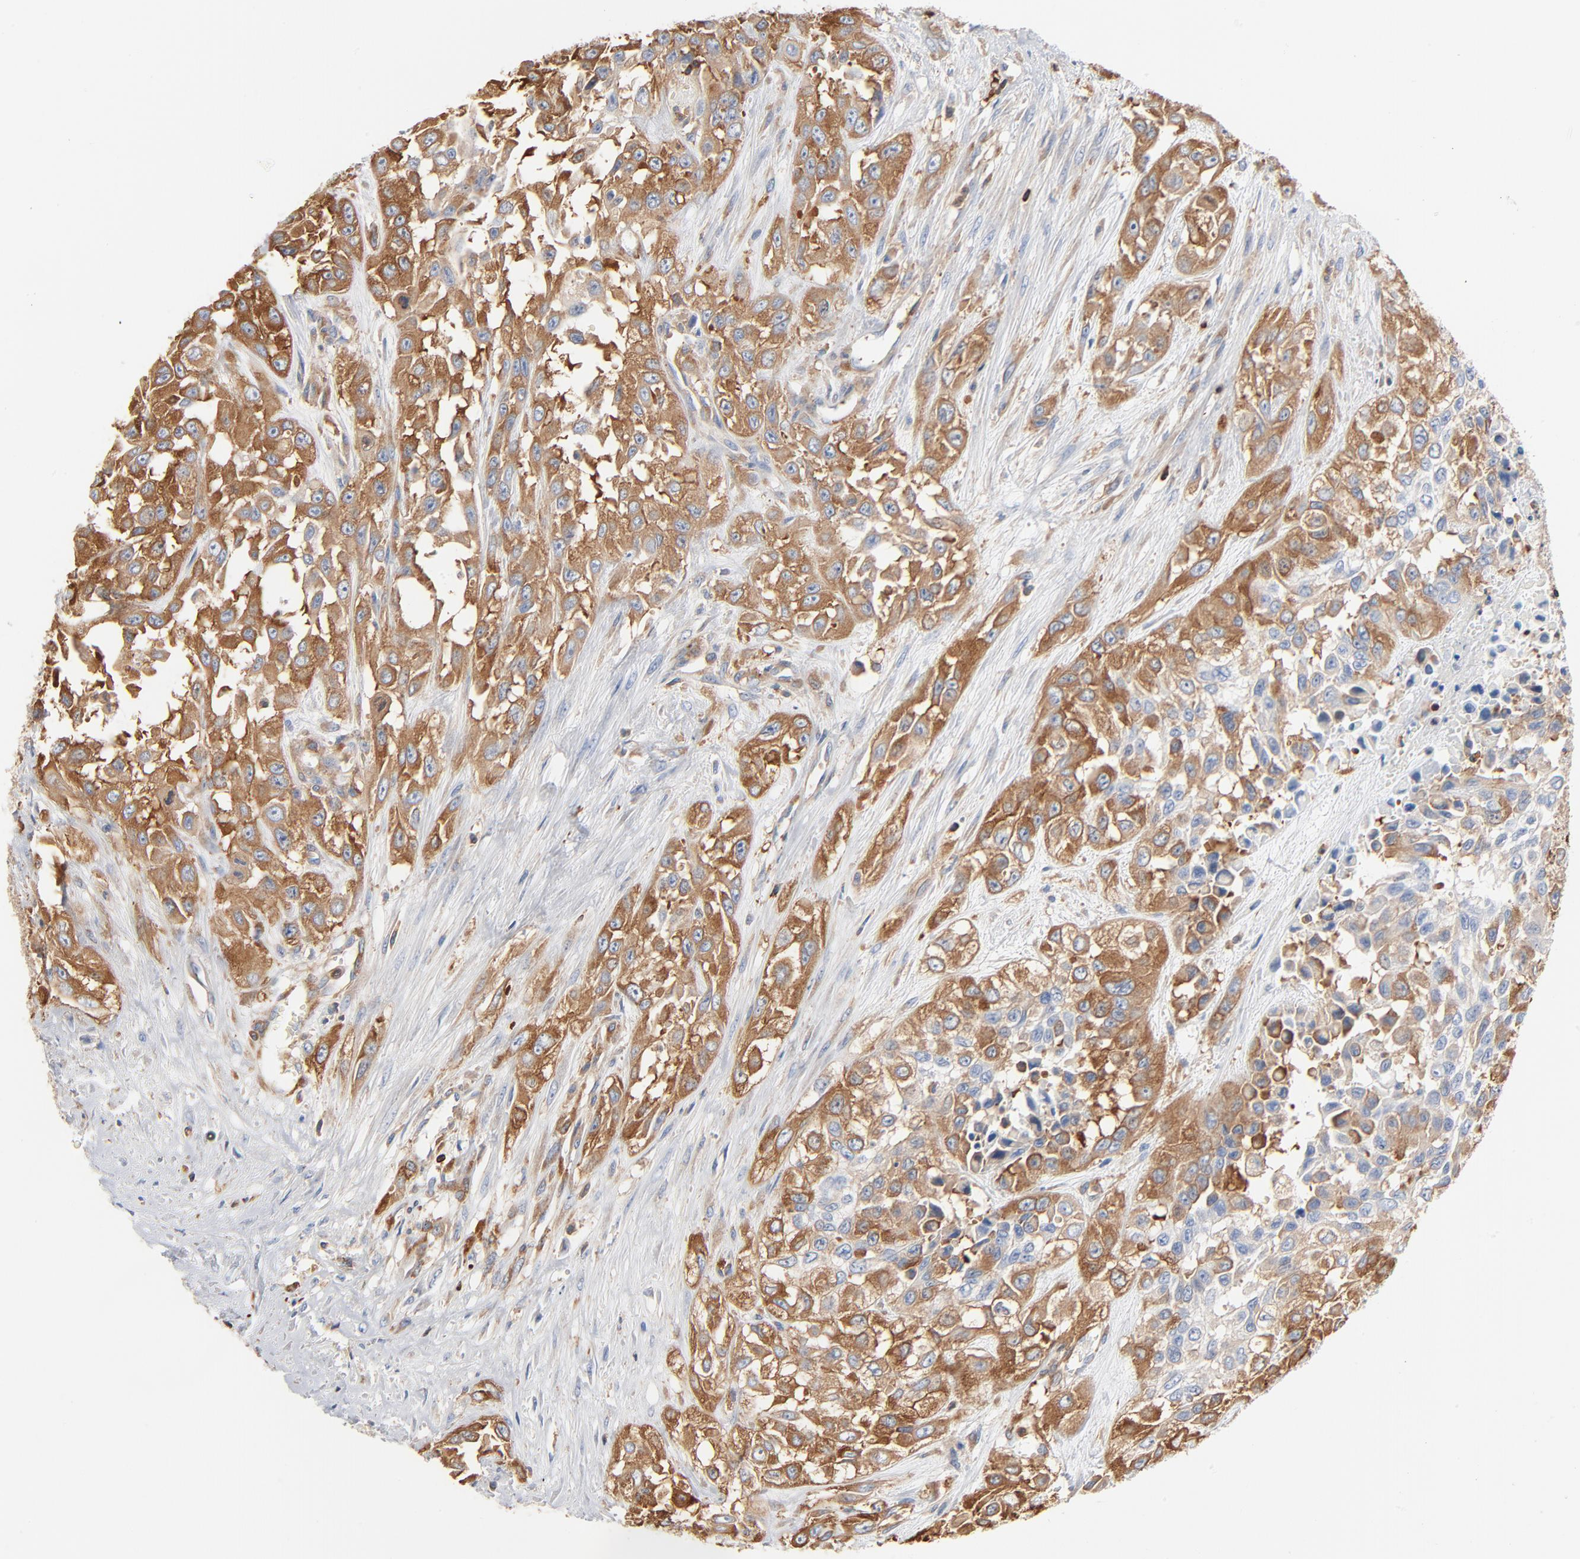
{"staining": {"intensity": "moderate", "quantity": ">75%", "location": "cytoplasmic/membranous"}, "tissue": "urothelial cancer", "cell_type": "Tumor cells", "image_type": "cancer", "snomed": [{"axis": "morphology", "description": "Urothelial carcinoma, High grade"}, {"axis": "topography", "description": "Urinary bladder"}], "caption": "The photomicrograph reveals staining of high-grade urothelial carcinoma, revealing moderate cytoplasmic/membranous protein expression (brown color) within tumor cells.", "gene": "SH3KBP1", "patient": {"sex": "male", "age": 57}}